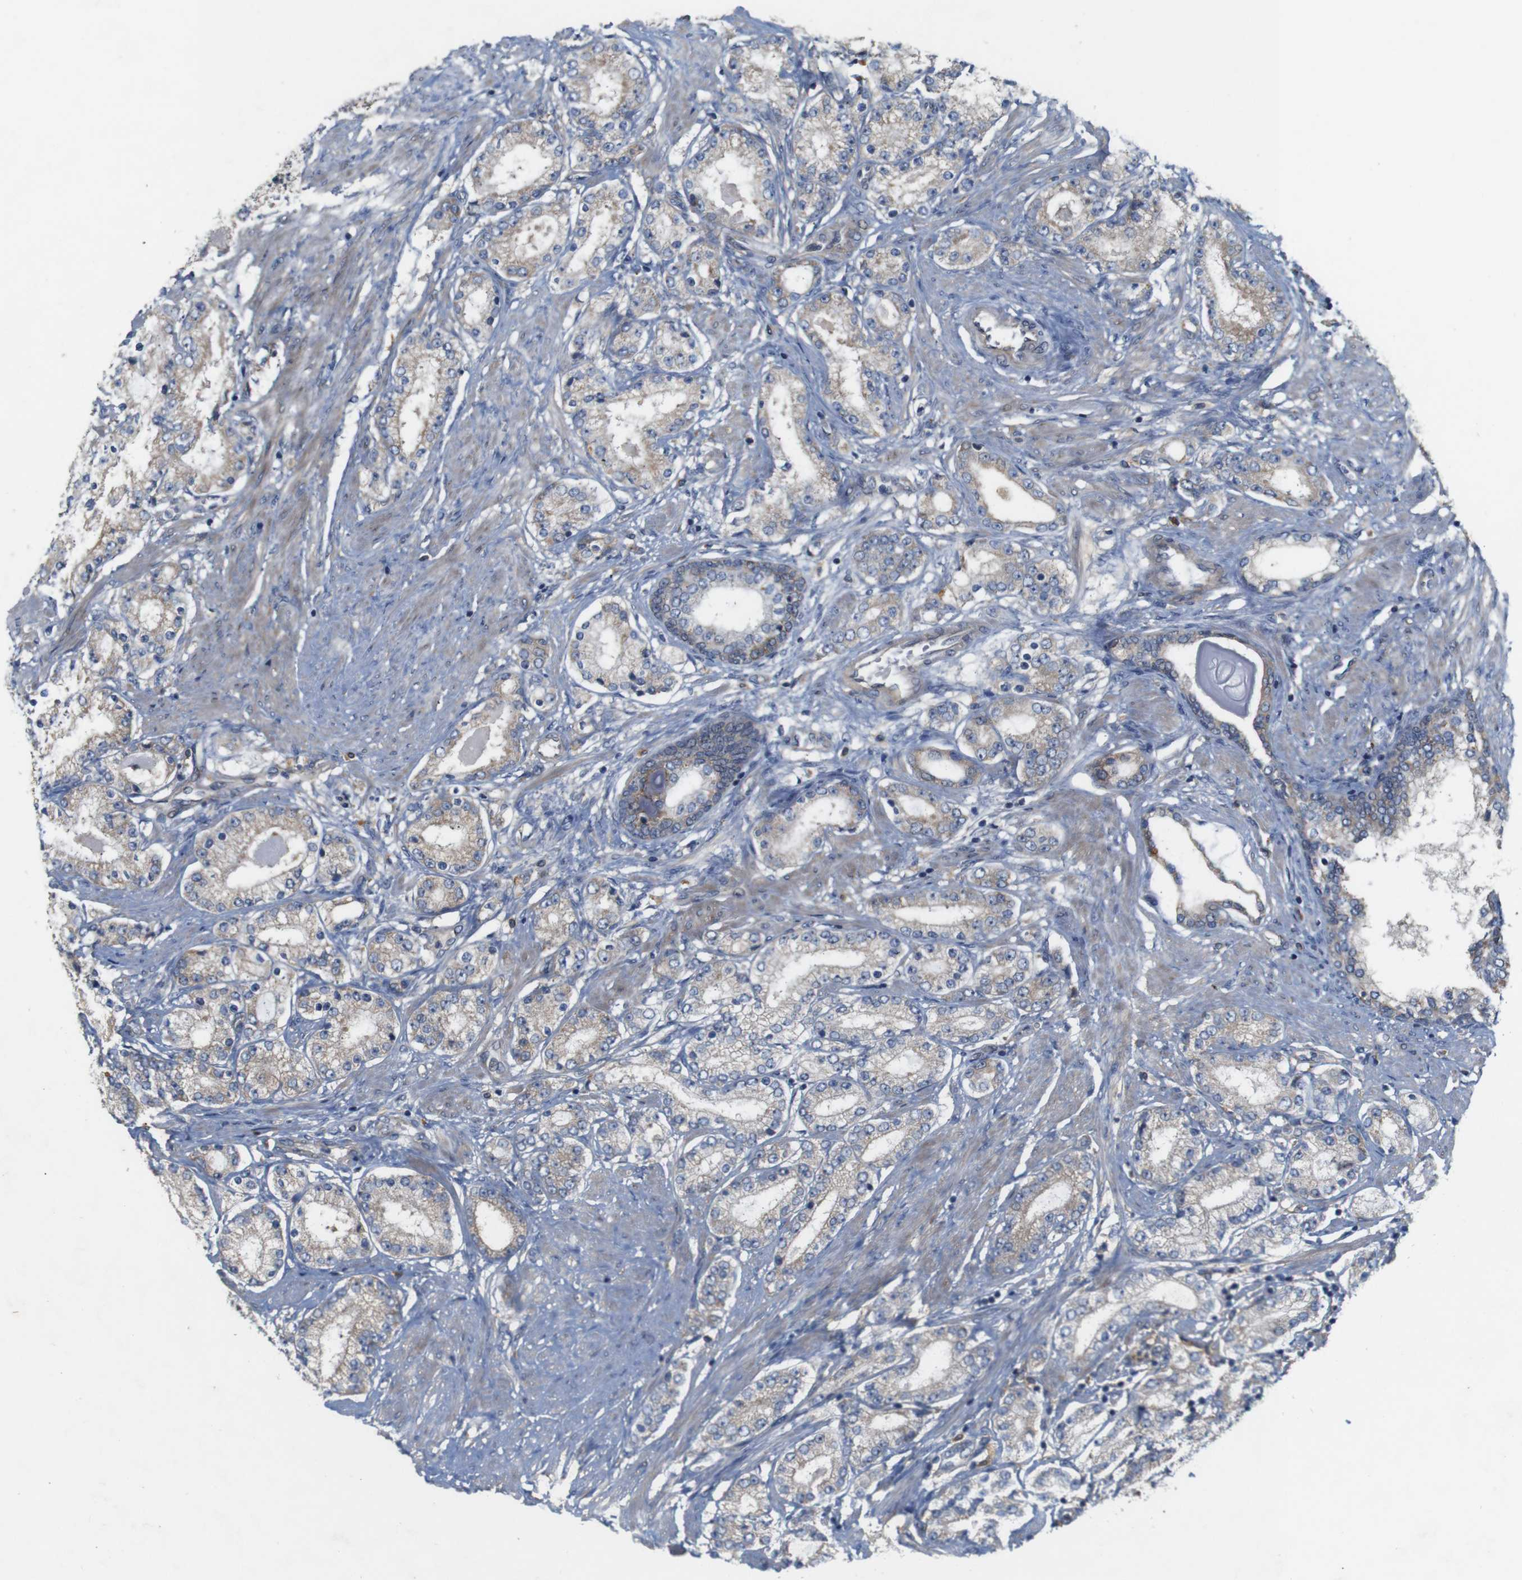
{"staining": {"intensity": "weak", "quantity": "25%-75%", "location": "cytoplasmic/membranous"}, "tissue": "prostate cancer", "cell_type": "Tumor cells", "image_type": "cancer", "snomed": [{"axis": "morphology", "description": "Adenocarcinoma, Low grade"}, {"axis": "topography", "description": "Prostate"}], "caption": "The histopathology image displays staining of low-grade adenocarcinoma (prostate), revealing weak cytoplasmic/membranous protein expression (brown color) within tumor cells.", "gene": "SIGLEC8", "patient": {"sex": "male", "age": 63}}